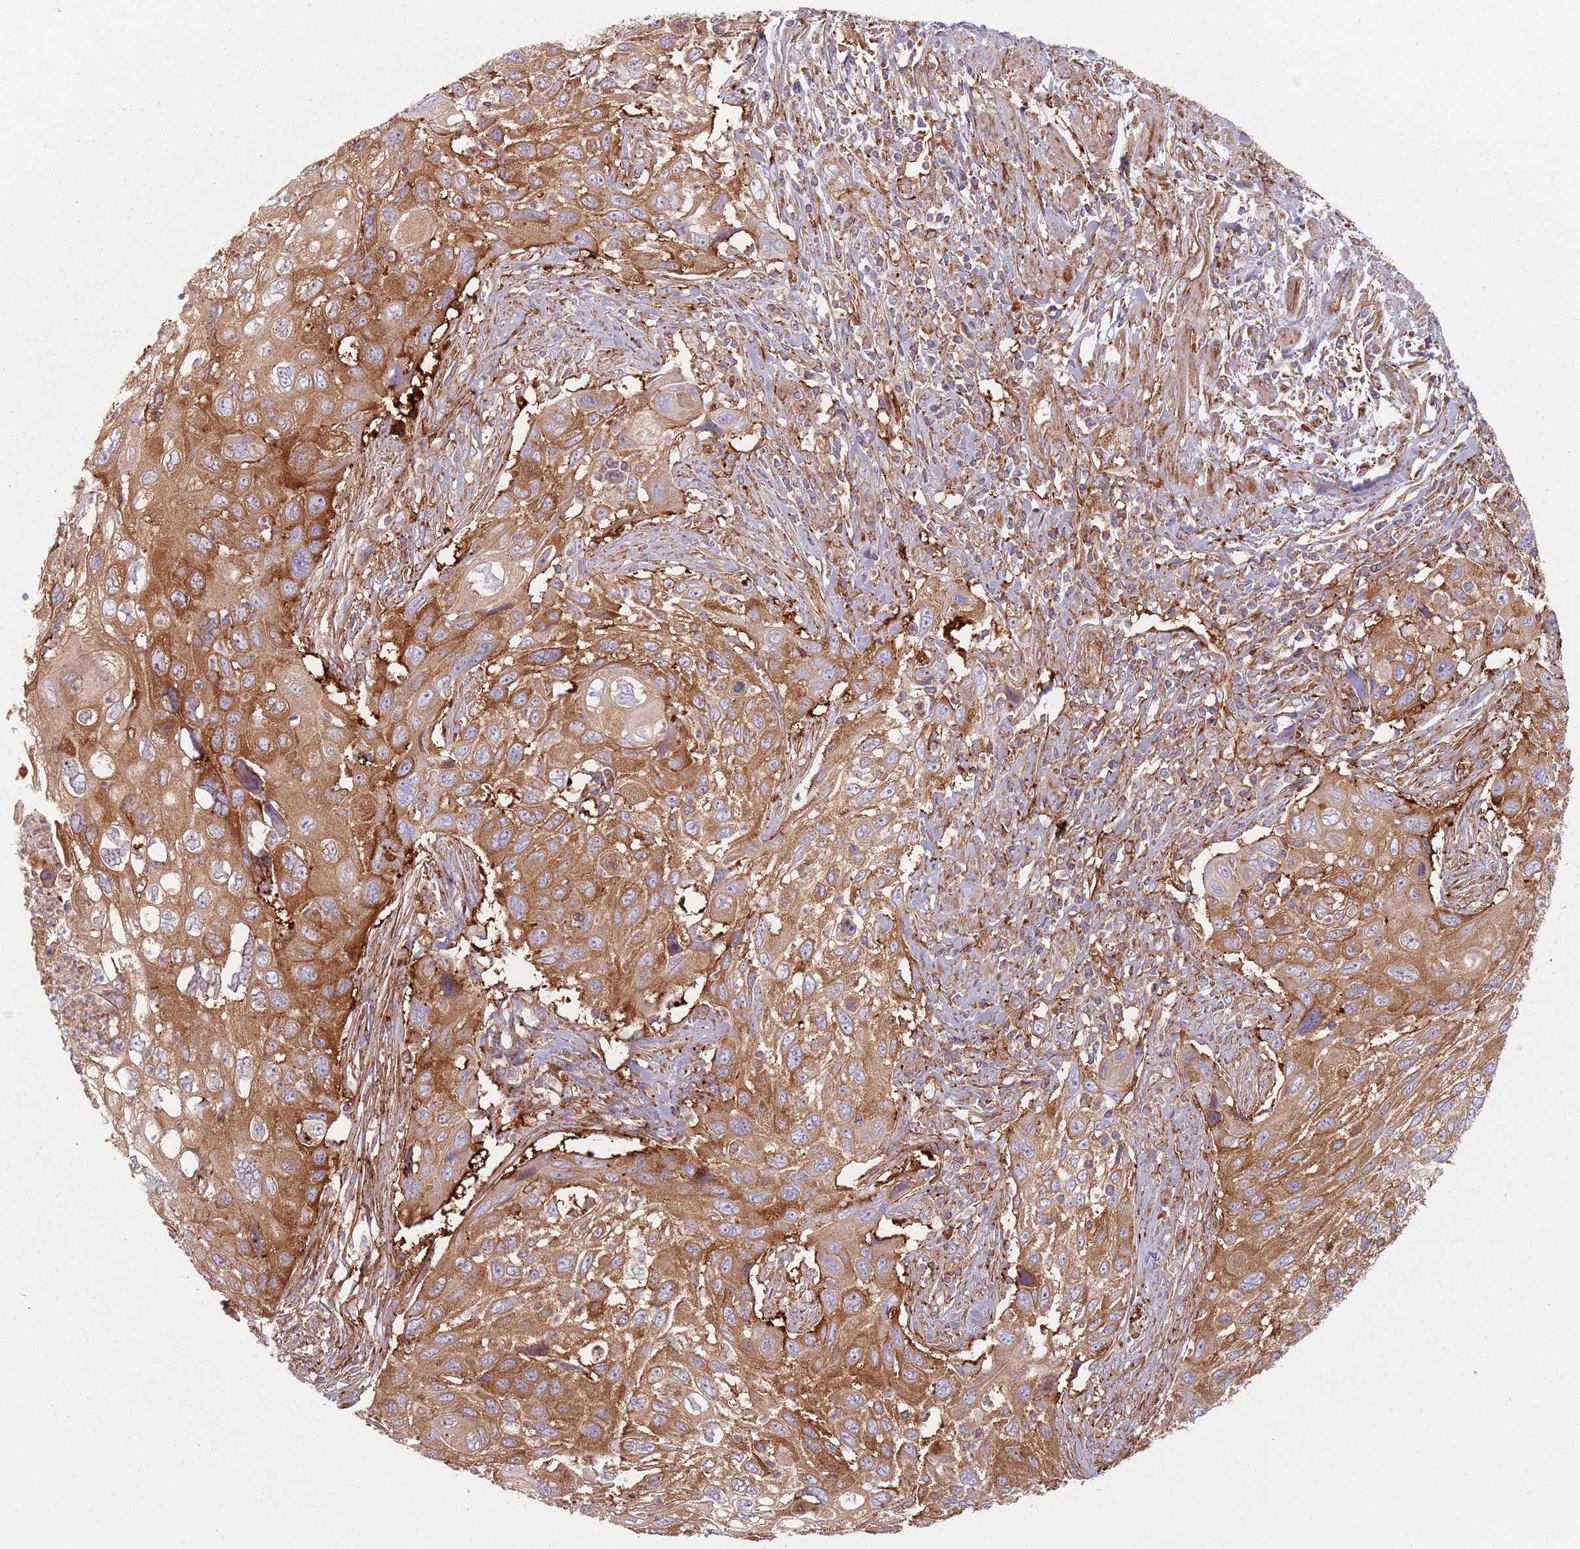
{"staining": {"intensity": "moderate", "quantity": ">75%", "location": "cytoplasmic/membranous"}, "tissue": "cervical cancer", "cell_type": "Tumor cells", "image_type": "cancer", "snomed": [{"axis": "morphology", "description": "Squamous cell carcinoma, NOS"}, {"axis": "topography", "description": "Cervix"}], "caption": "The histopathology image demonstrates staining of cervical squamous cell carcinoma, revealing moderate cytoplasmic/membranous protein positivity (brown color) within tumor cells. (Stains: DAB (3,3'-diaminobenzidine) in brown, nuclei in blue, Microscopy: brightfield microscopy at high magnification).", "gene": "TPD52L2", "patient": {"sex": "female", "age": 70}}